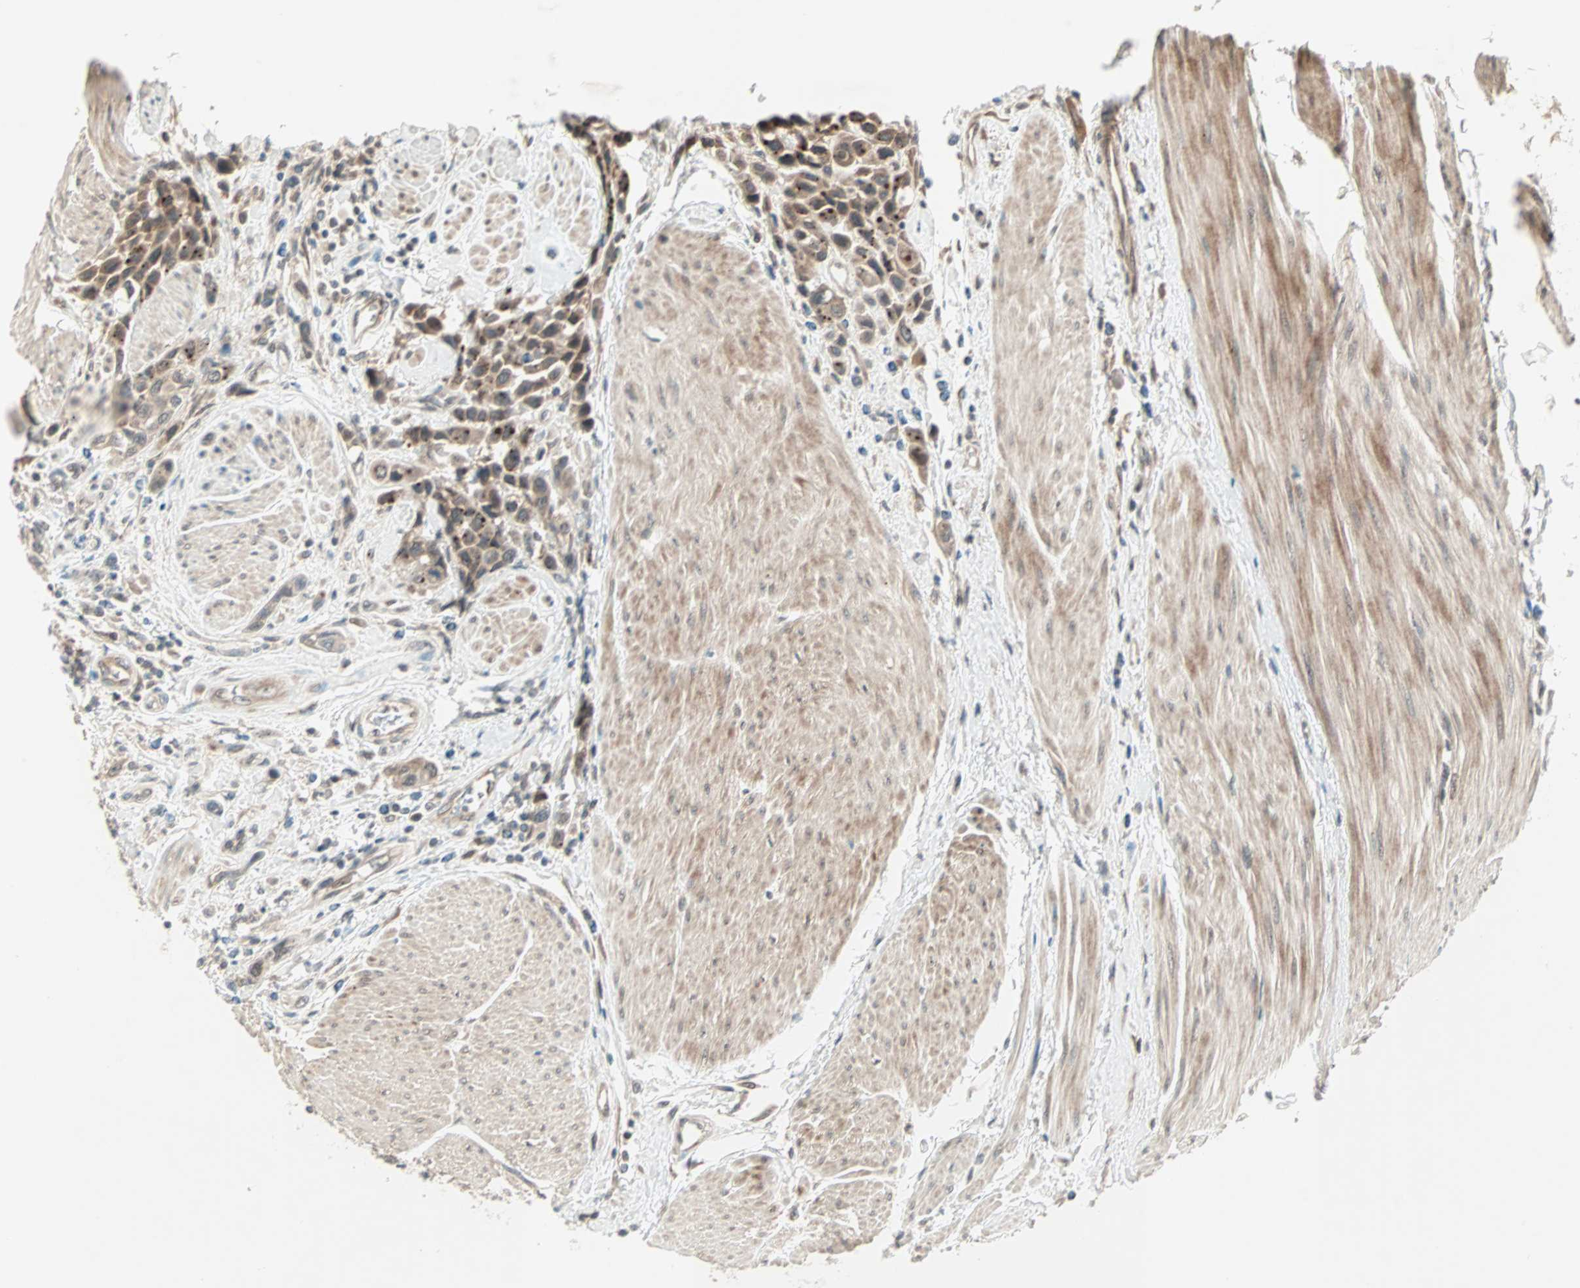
{"staining": {"intensity": "weak", "quantity": ">75%", "location": "cytoplasmic/membranous"}, "tissue": "urothelial cancer", "cell_type": "Tumor cells", "image_type": "cancer", "snomed": [{"axis": "morphology", "description": "Urothelial carcinoma, High grade"}, {"axis": "topography", "description": "Urinary bladder"}], "caption": "Urothelial cancer stained for a protein demonstrates weak cytoplasmic/membranous positivity in tumor cells.", "gene": "PGBD1", "patient": {"sex": "male", "age": 50}}